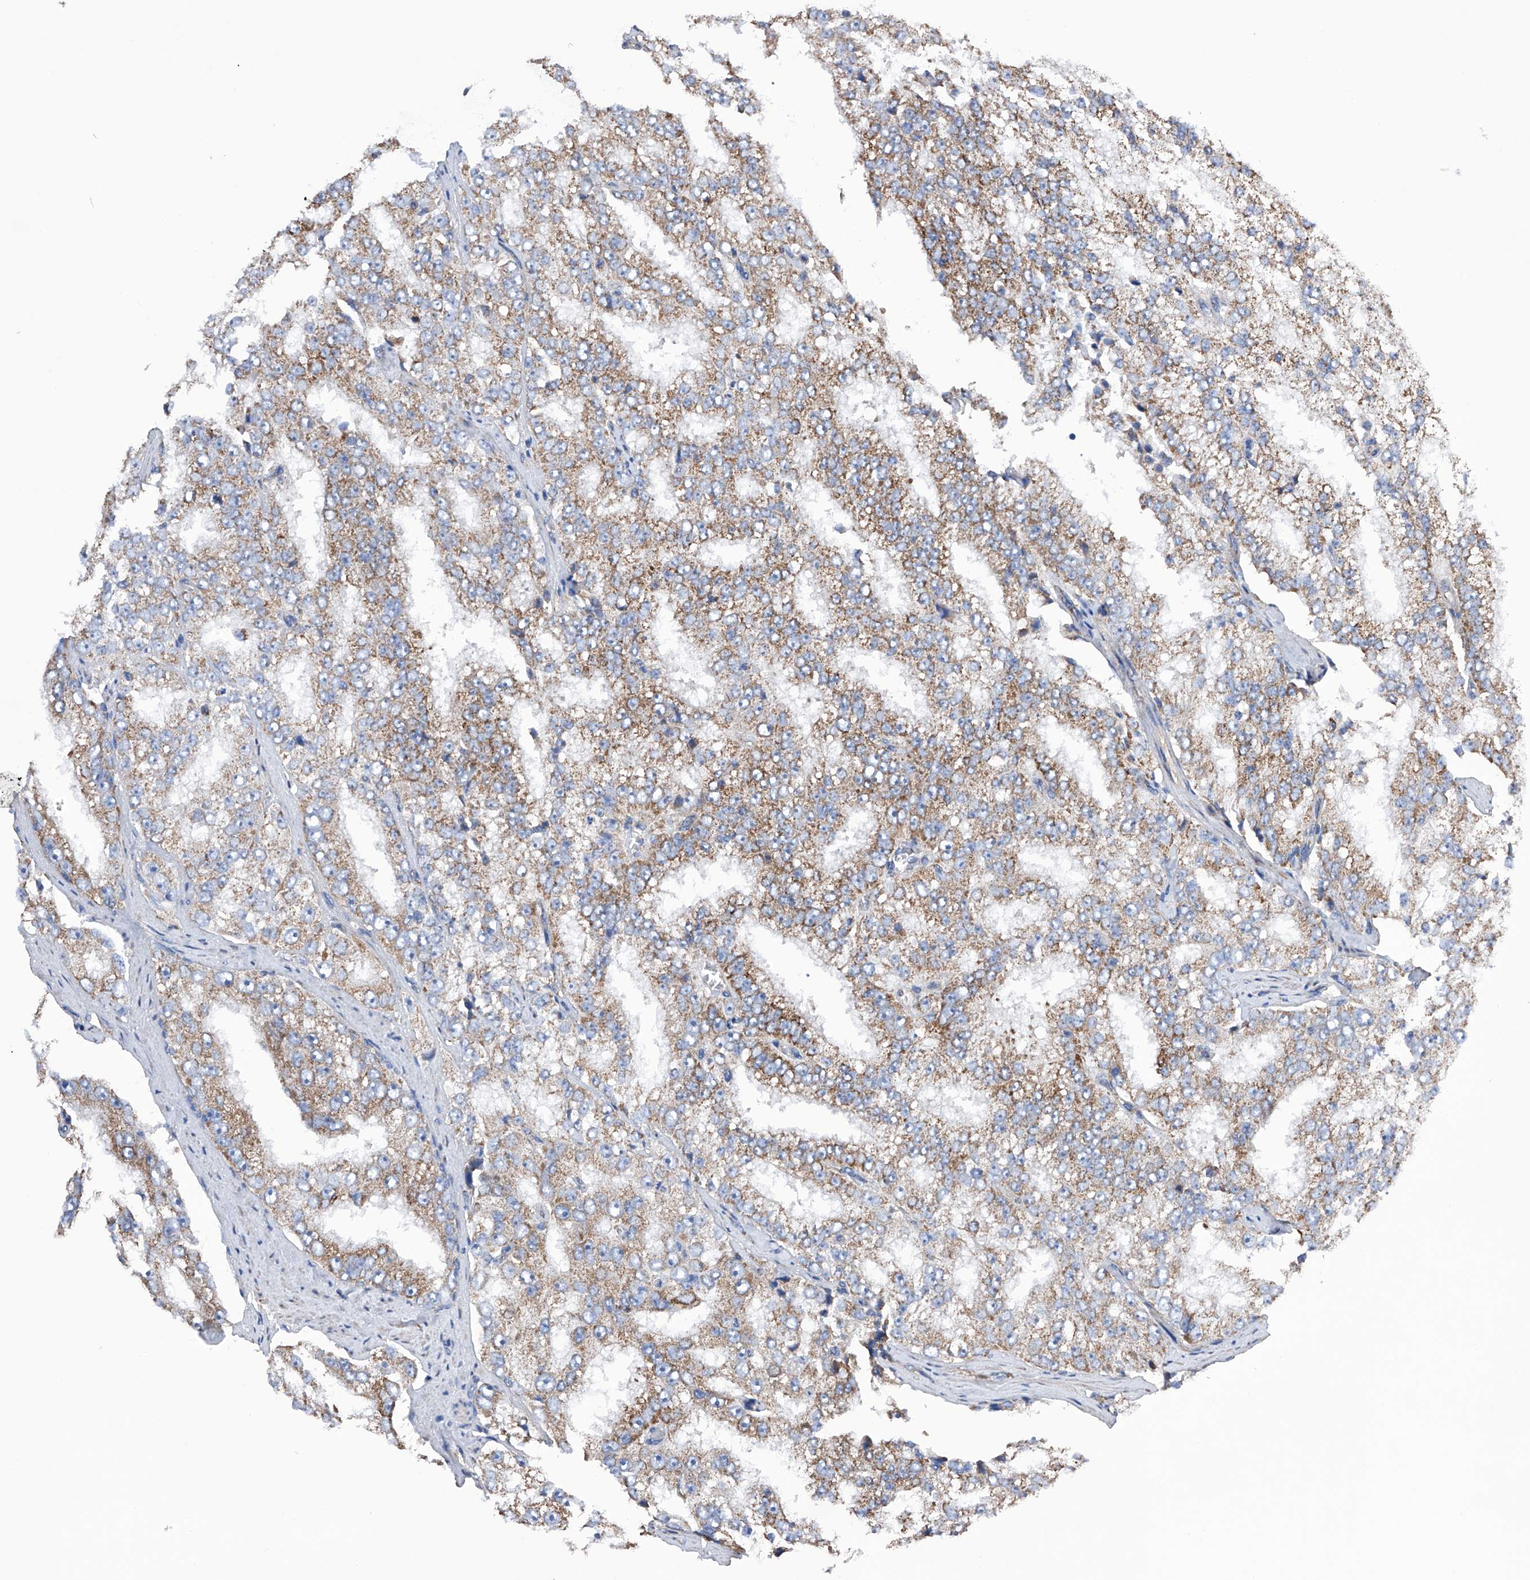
{"staining": {"intensity": "moderate", "quantity": "25%-75%", "location": "cytoplasmic/membranous"}, "tissue": "prostate cancer", "cell_type": "Tumor cells", "image_type": "cancer", "snomed": [{"axis": "morphology", "description": "Adenocarcinoma, High grade"}, {"axis": "topography", "description": "Prostate"}], "caption": "Prostate high-grade adenocarcinoma stained for a protein (brown) exhibits moderate cytoplasmic/membranous positive positivity in about 25%-75% of tumor cells.", "gene": "EFCAB2", "patient": {"sex": "male", "age": 58}}